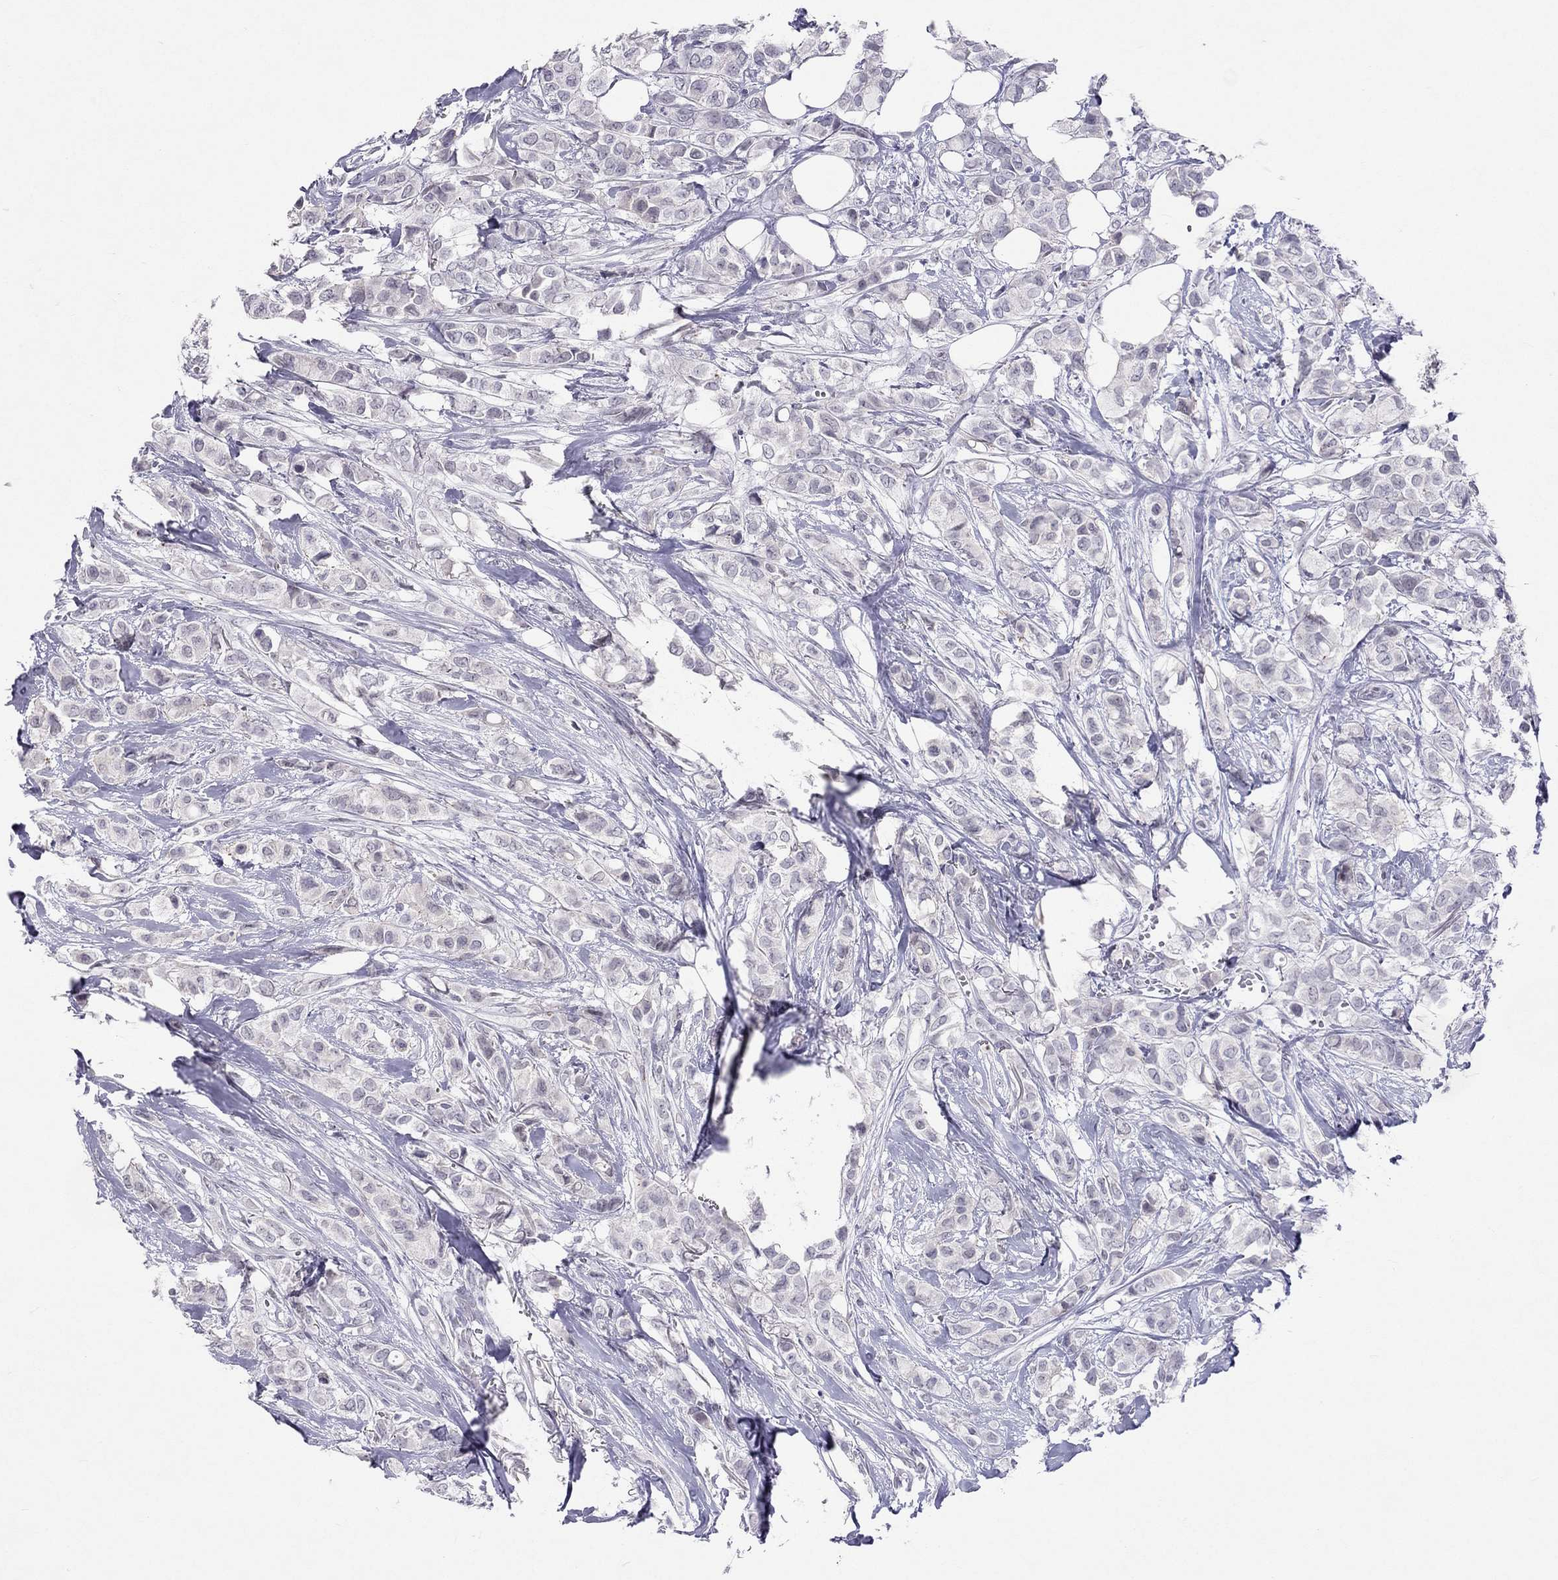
{"staining": {"intensity": "negative", "quantity": "none", "location": "none"}, "tissue": "breast cancer", "cell_type": "Tumor cells", "image_type": "cancer", "snomed": [{"axis": "morphology", "description": "Duct carcinoma"}, {"axis": "topography", "description": "Breast"}], "caption": "Immunohistochemistry (IHC) of breast cancer (invasive ductal carcinoma) reveals no staining in tumor cells. (DAB IHC with hematoxylin counter stain).", "gene": "JHY", "patient": {"sex": "female", "age": 85}}